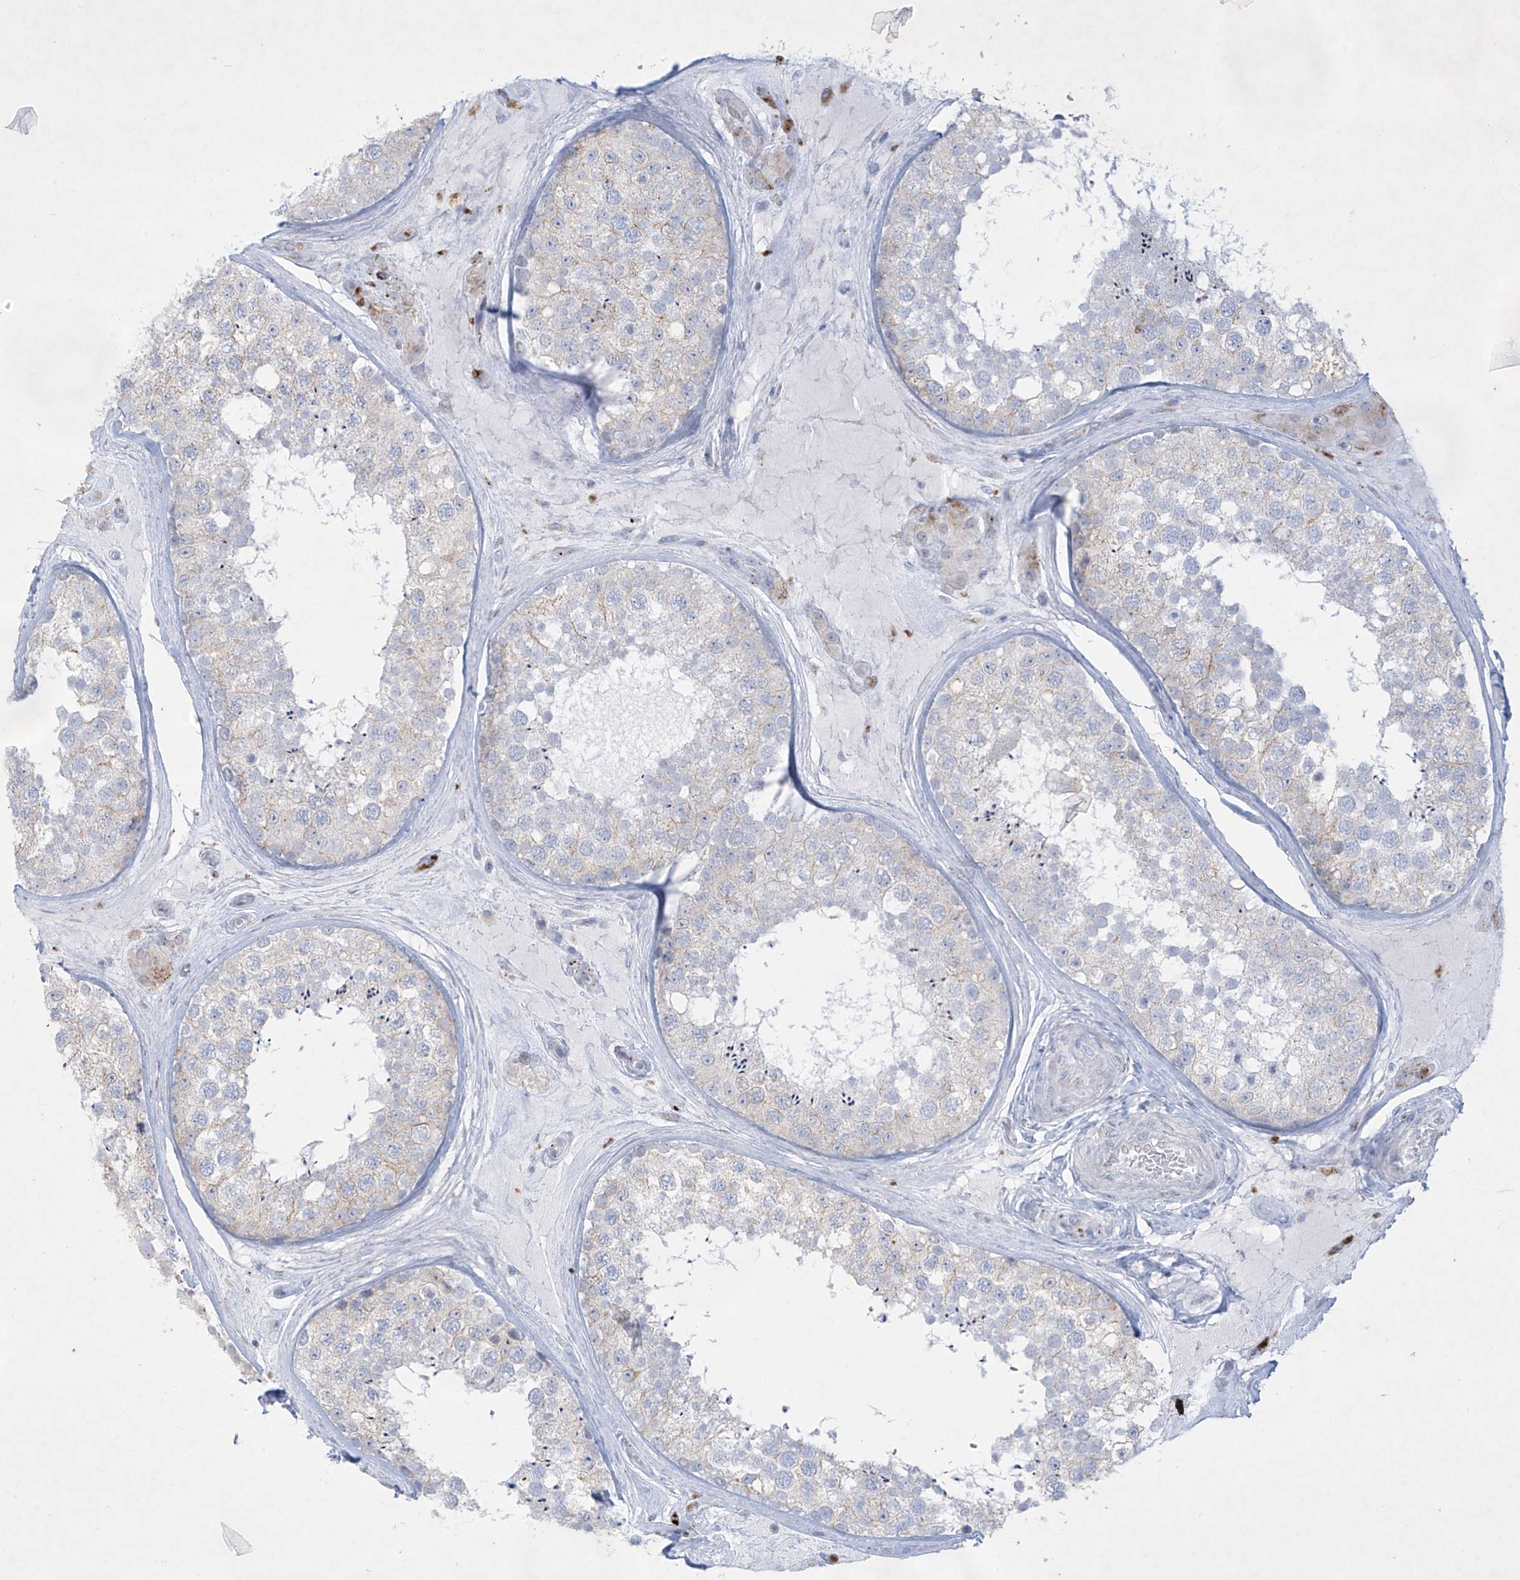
{"staining": {"intensity": "weak", "quantity": "<25%", "location": "cytoplasmic/membranous"}, "tissue": "testis", "cell_type": "Cells in seminiferous ducts", "image_type": "normal", "snomed": [{"axis": "morphology", "description": "Normal tissue, NOS"}, {"axis": "topography", "description": "Testis"}], "caption": "IHC of unremarkable testis exhibits no staining in cells in seminiferous ducts.", "gene": "GPR137C", "patient": {"sex": "male", "age": 46}}